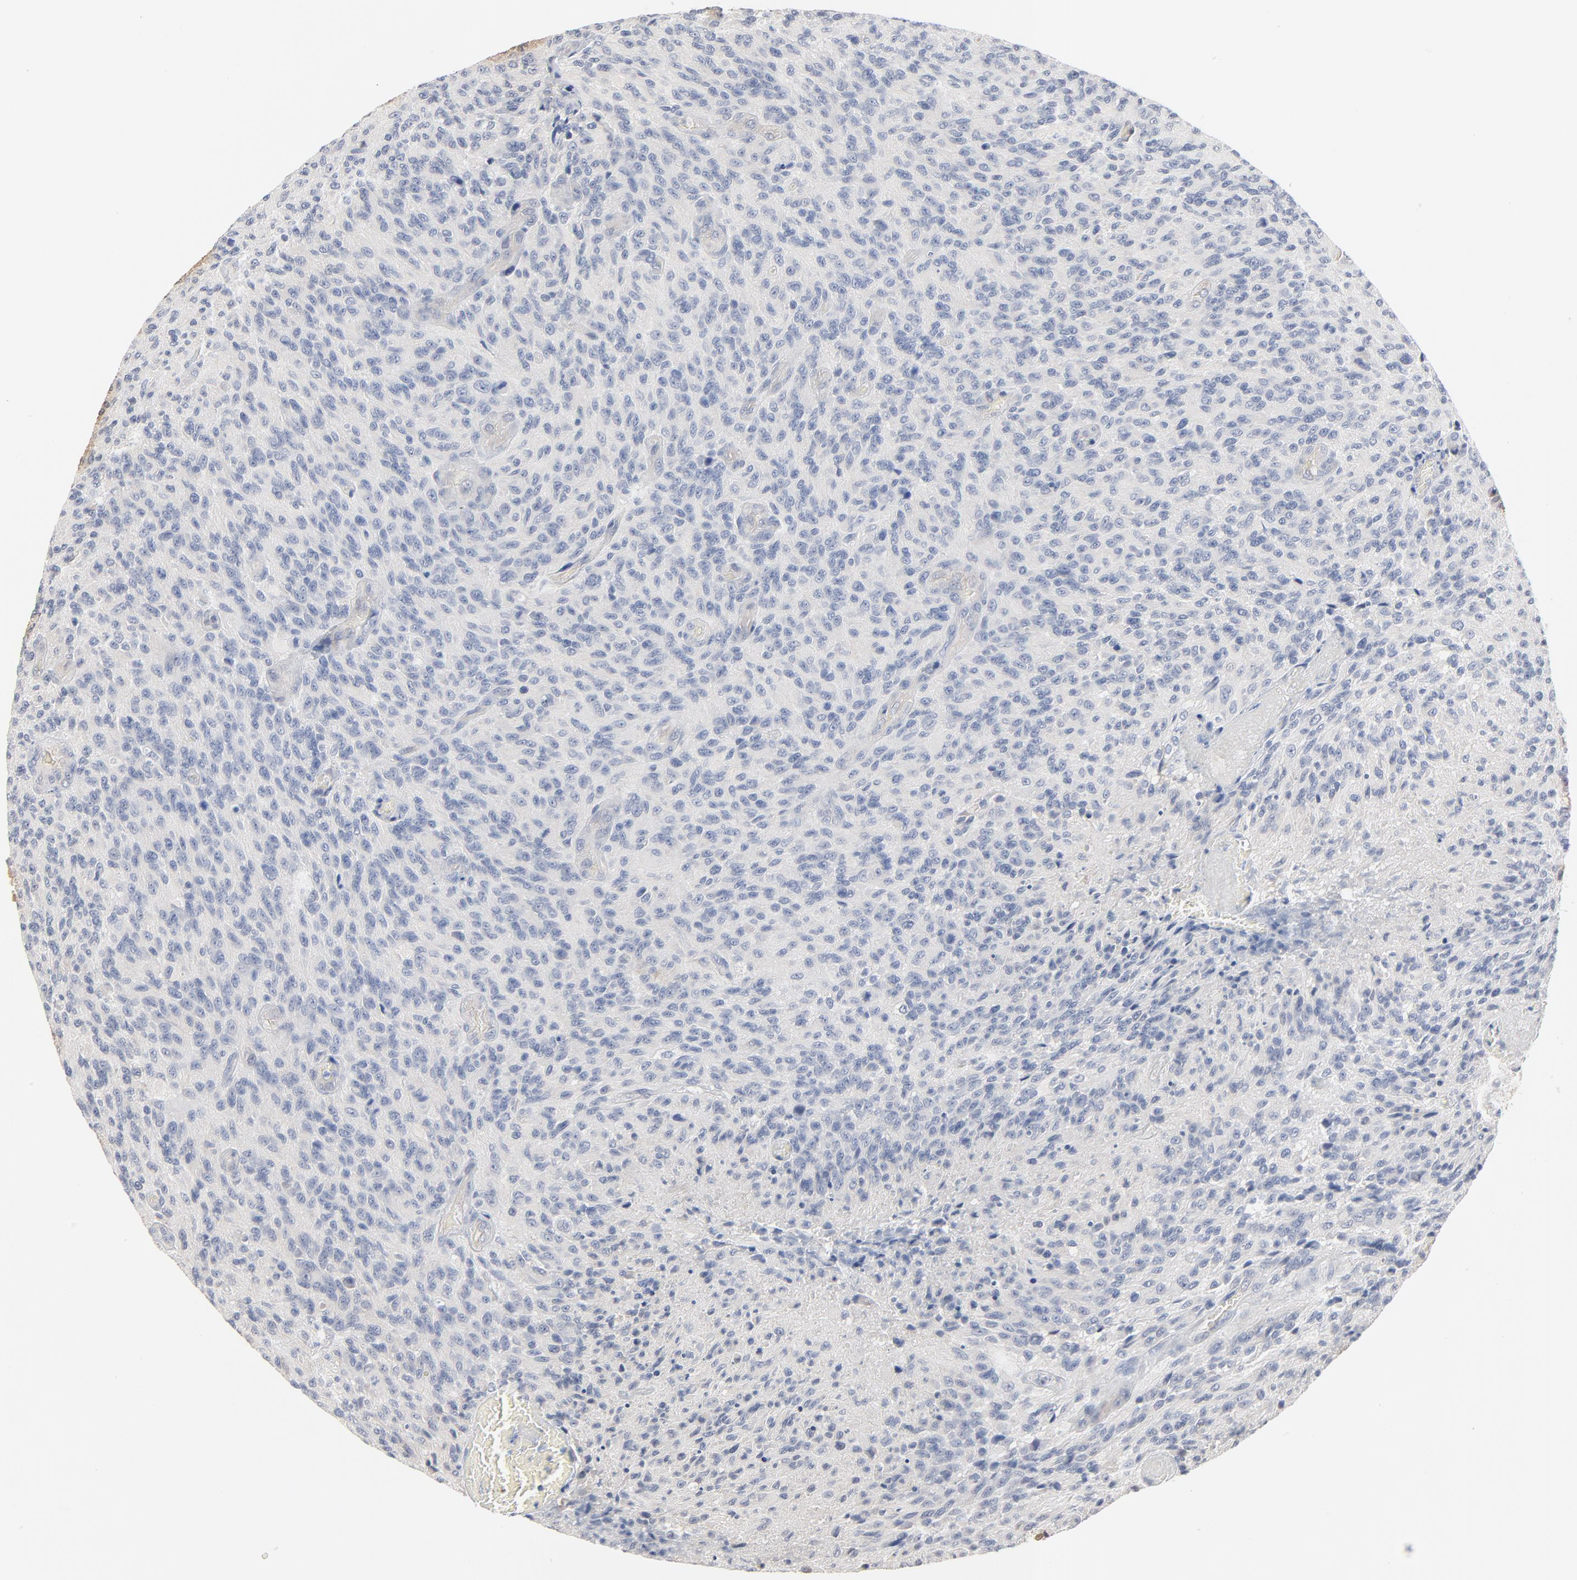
{"staining": {"intensity": "negative", "quantity": "none", "location": "none"}, "tissue": "glioma", "cell_type": "Tumor cells", "image_type": "cancer", "snomed": [{"axis": "morphology", "description": "Normal tissue, NOS"}, {"axis": "morphology", "description": "Glioma, malignant, High grade"}, {"axis": "topography", "description": "Cerebral cortex"}], "caption": "Immunohistochemical staining of human glioma reveals no significant expression in tumor cells.", "gene": "EPCAM", "patient": {"sex": "male", "age": 56}}